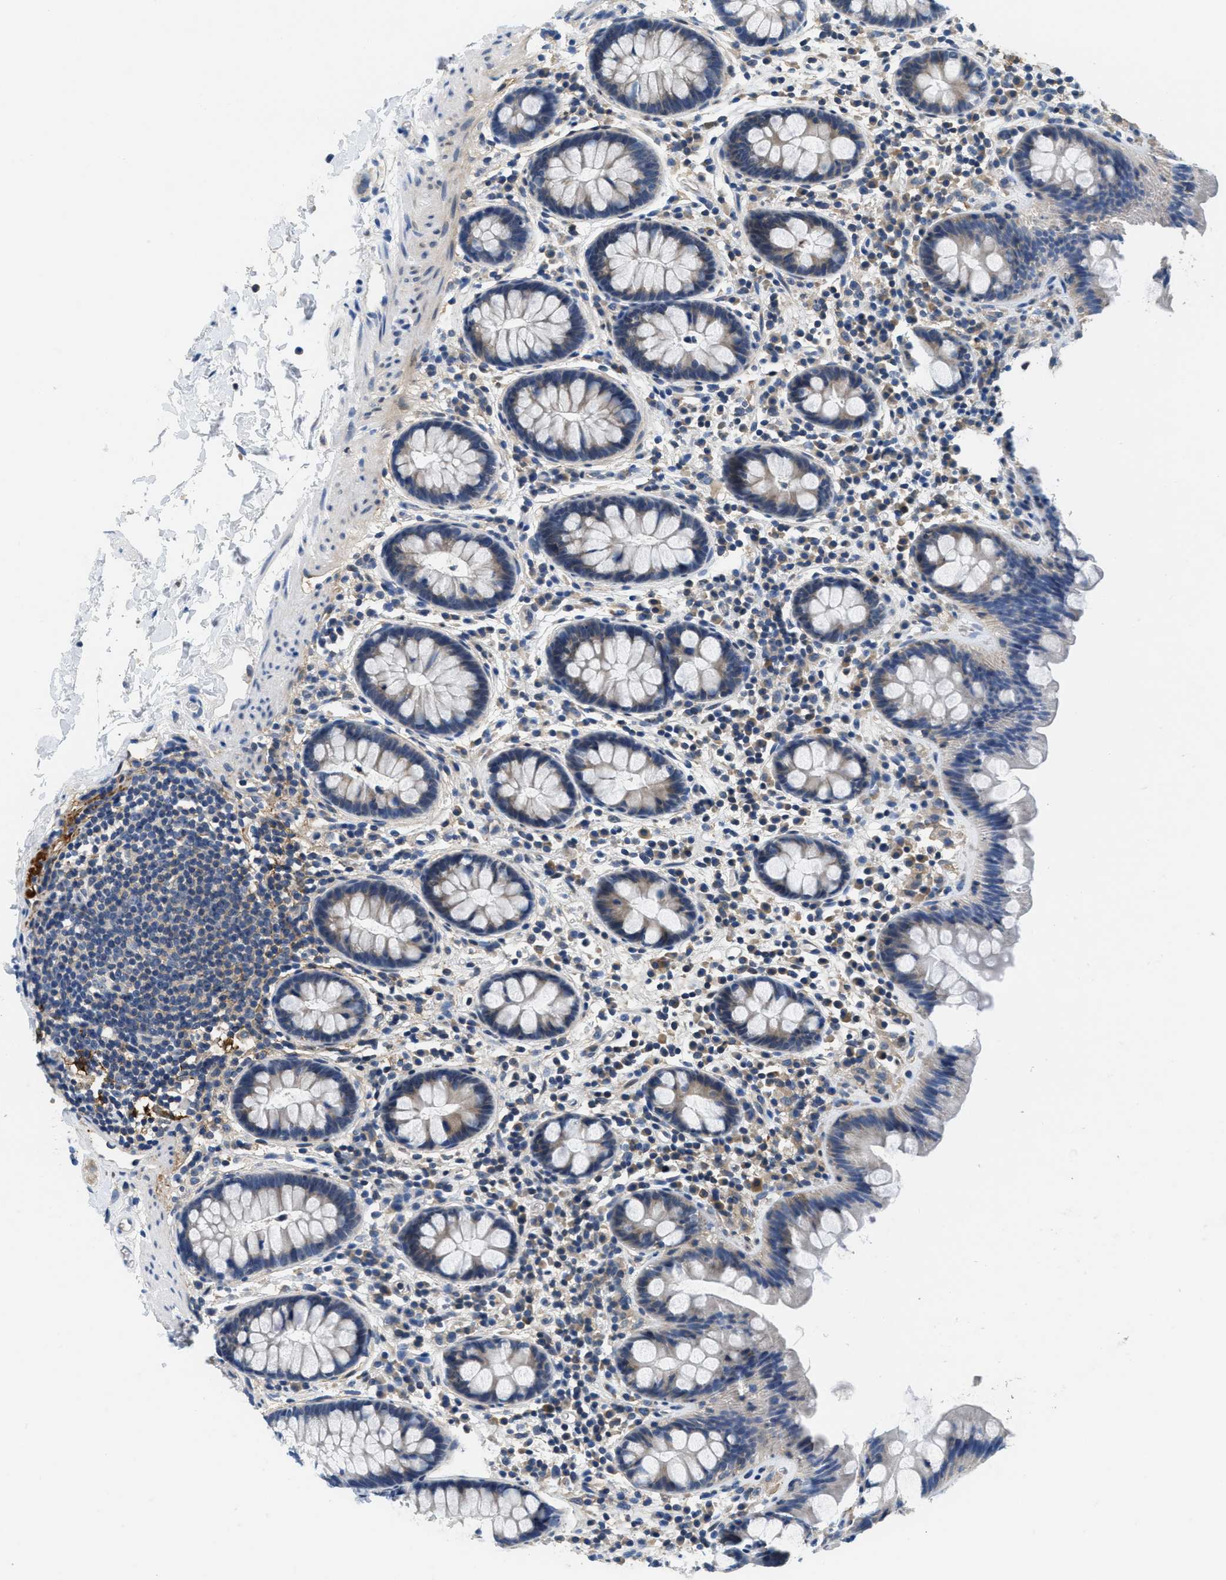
{"staining": {"intensity": "negative", "quantity": "none", "location": "none"}, "tissue": "colon", "cell_type": "Endothelial cells", "image_type": "normal", "snomed": [{"axis": "morphology", "description": "Normal tissue, NOS"}, {"axis": "topography", "description": "Colon"}], "caption": "Endothelial cells are negative for protein expression in unremarkable human colon. (IHC, brightfield microscopy, high magnification).", "gene": "DGKE", "patient": {"sex": "female", "age": 80}}